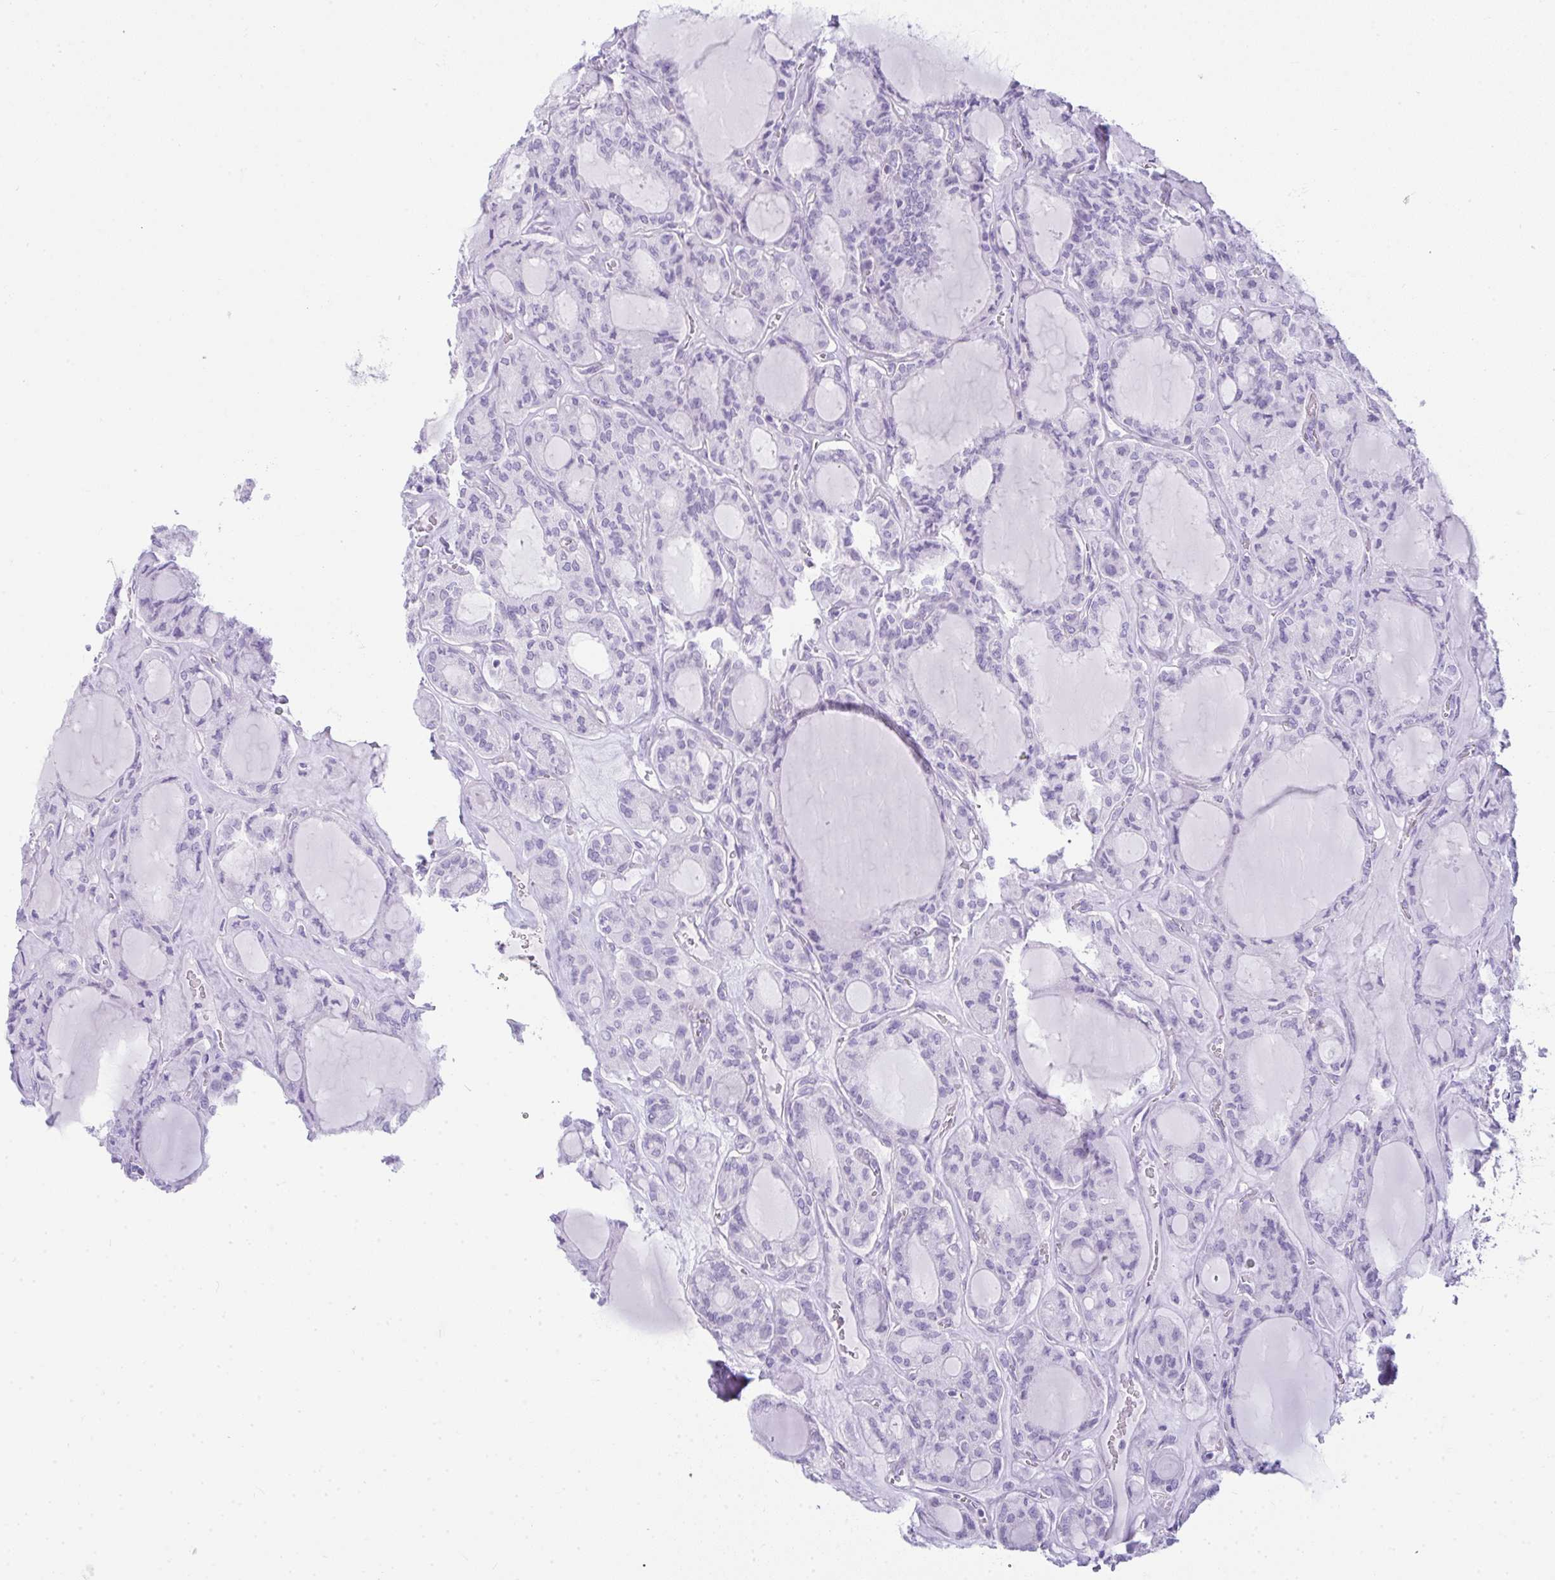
{"staining": {"intensity": "negative", "quantity": "none", "location": "none"}, "tissue": "thyroid cancer", "cell_type": "Tumor cells", "image_type": "cancer", "snomed": [{"axis": "morphology", "description": "Follicular adenoma carcinoma, NOS"}, {"axis": "topography", "description": "Thyroid gland"}], "caption": "Tumor cells are negative for brown protein staining in thyroid cancer. (DAB (3,3'-diaminobenzidine) IHC with hematoxylin counter stain).", "gene": "RASL10A", "patient": {"sex": "female", "age": 63}}